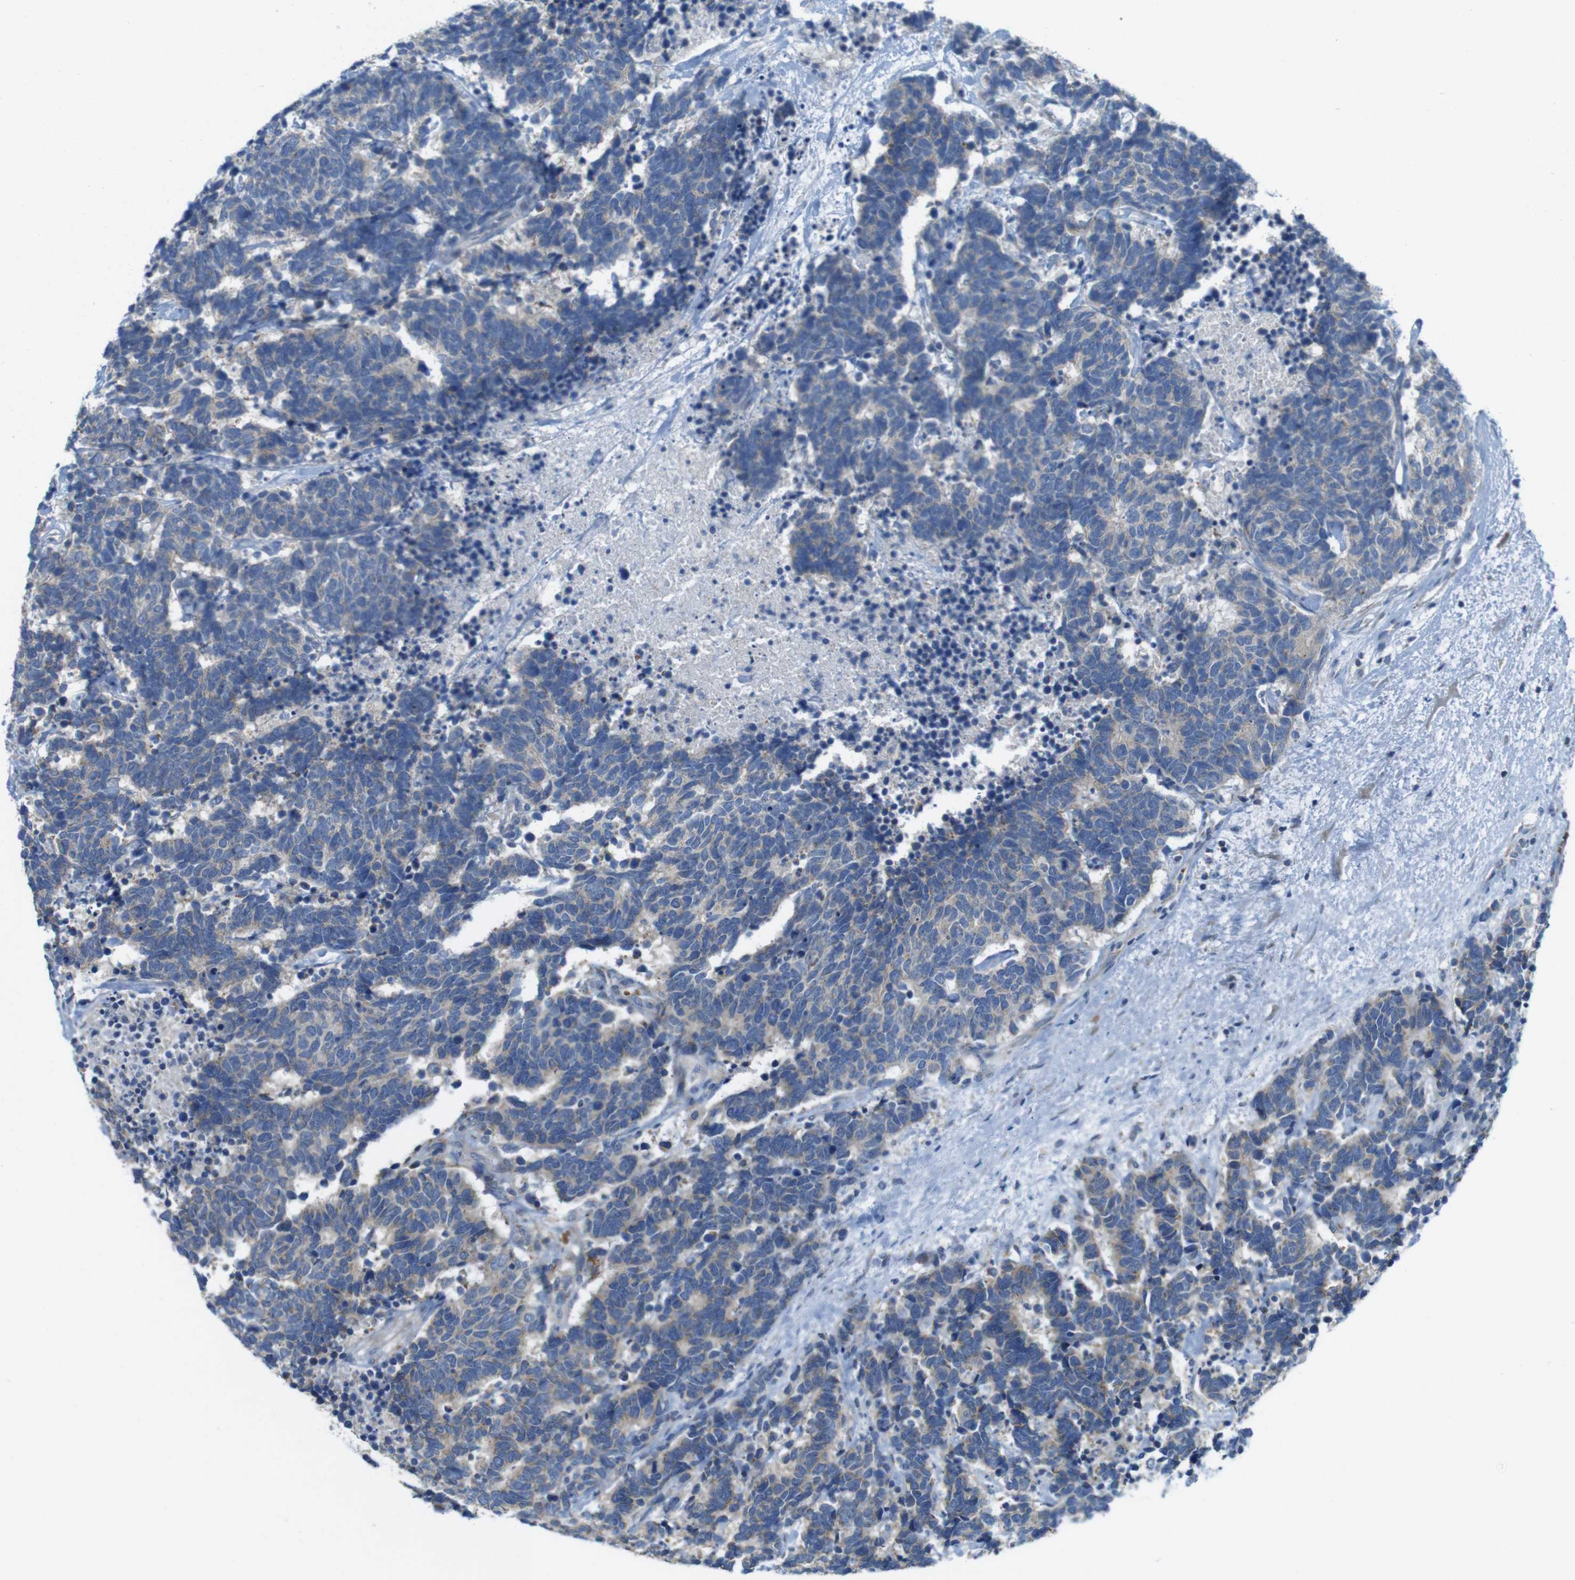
{"staining": {"intensity": "weak", "quantity": "<25%", "location": "cytoplasmic/membranous"}, "tissue": "carcinoid", "cell_type": "Tumor cells", "image_type": "cancer", "snomed": [{"axis": "morphology", "description": "Carcinoma, NOS"}, {"axis": "morphology", "description": "Carcinoid, malignant, NOS"}, {"axis": "topography", "description": "Urinary bladder"}], "caption": "Histopathology image shows no protein expression in tumor cells of carcinoid tissue.", "gene": "MARCHF1", "patient": {"sex": "male", "age": 57}}